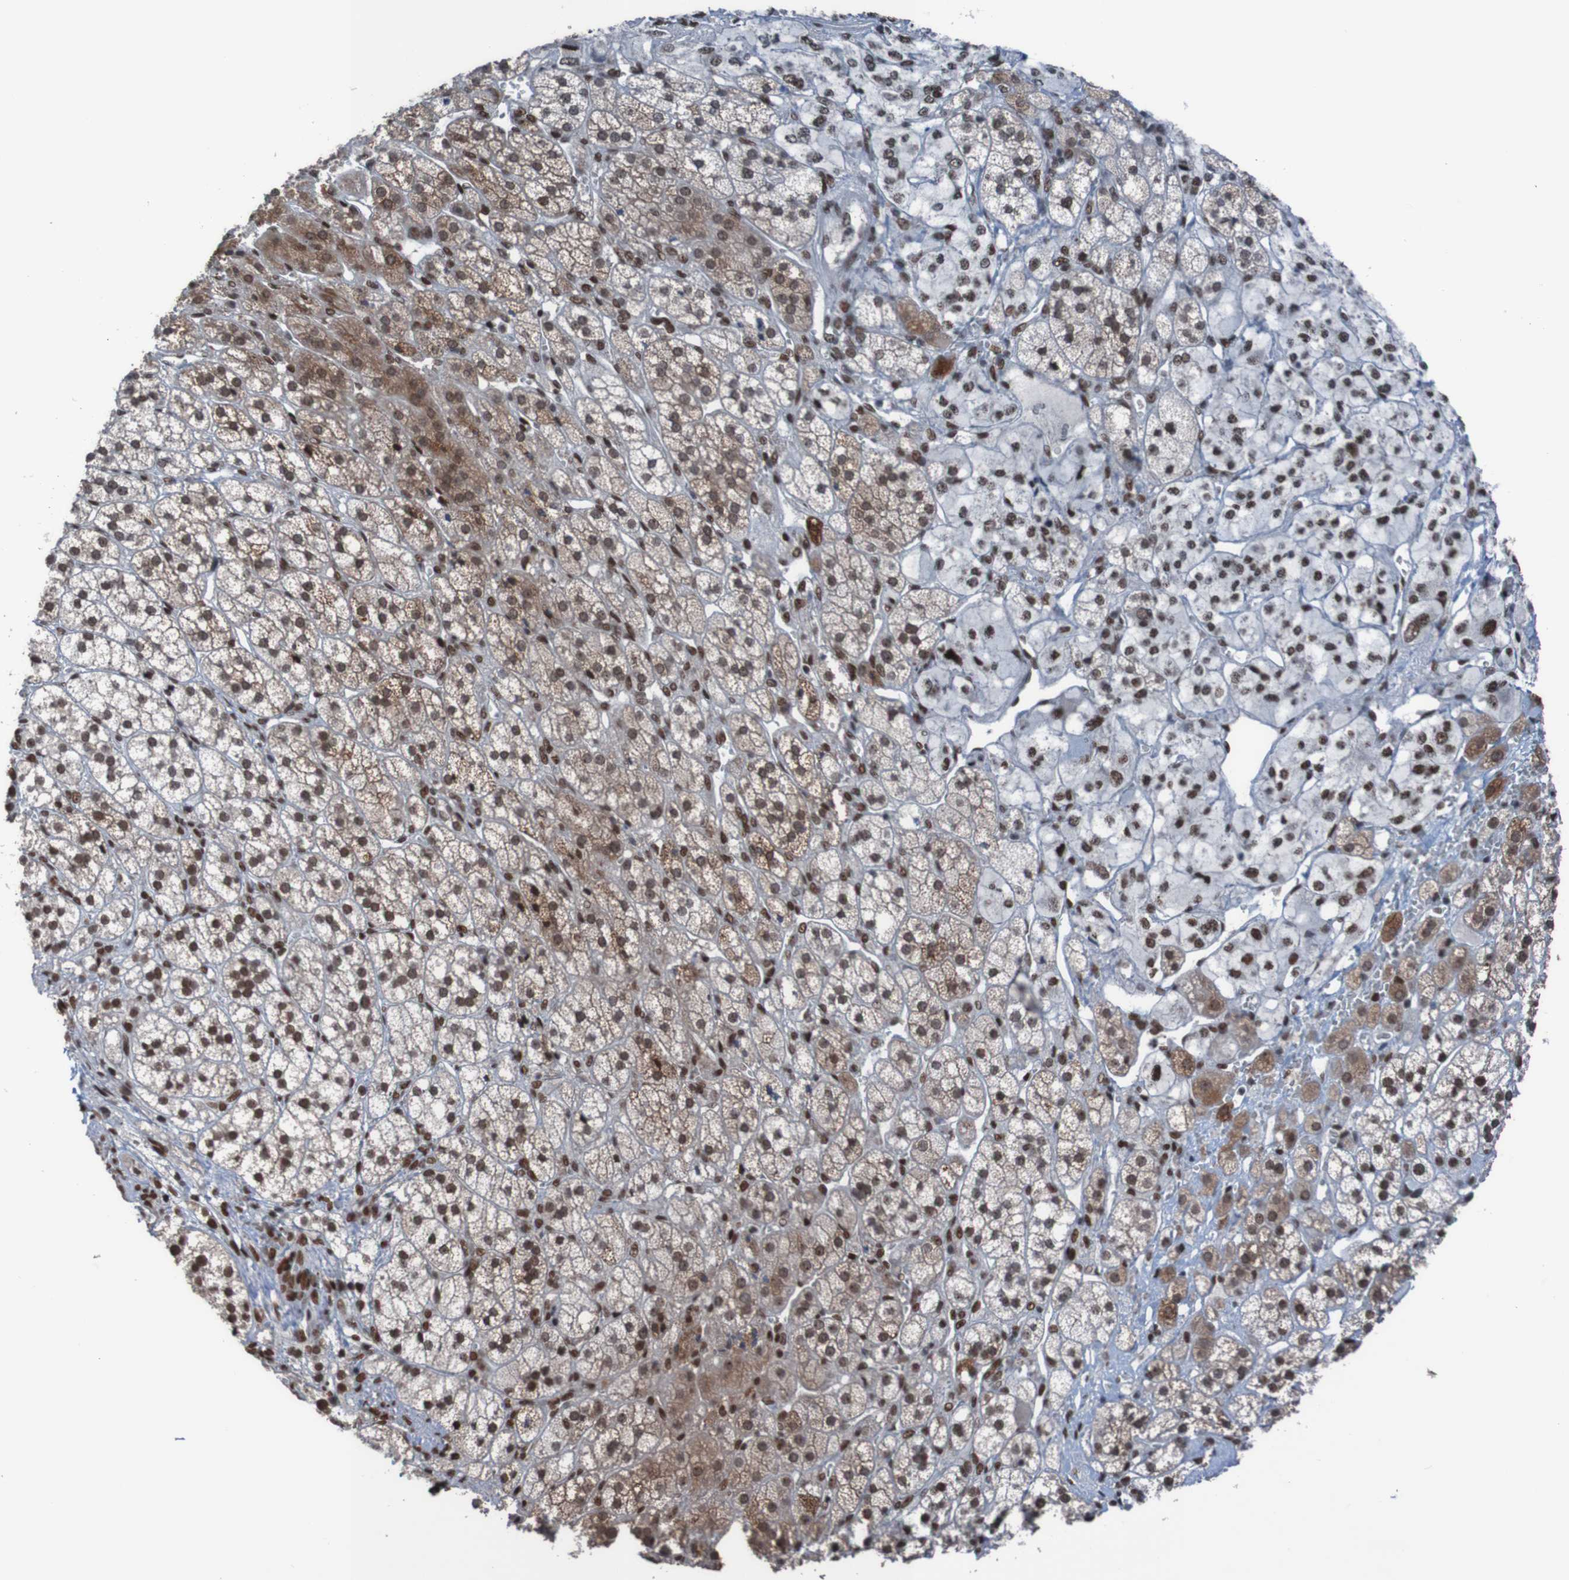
{"staining": {"intensity": "strong", "quantity": ">75%", "location": "cytoplasmic/membranous,nuclear"}, "tissue": "adrenal gland", "cell_type": "Glandular cells", "image_type": "normal", "snomed": [{"axis": "morphology", "description": "Normal tissue, NOS"}, {"axis": "topography", "description": "Adrenal gland"}], "caption": "Immunohistochemistry micrograph of normal adrenal gland: human adrenal gland stained using immunohistochemistry (IHC) demonstrates high levels of strong protein expression localized specifically in the cytoplasmic/membranous,nuclear of glandular cells, appearing as a cytoplasmic/membranous,nuclear brown color.", "gene": "PHF2", "patient": {"sex": "male", "age": 56}}